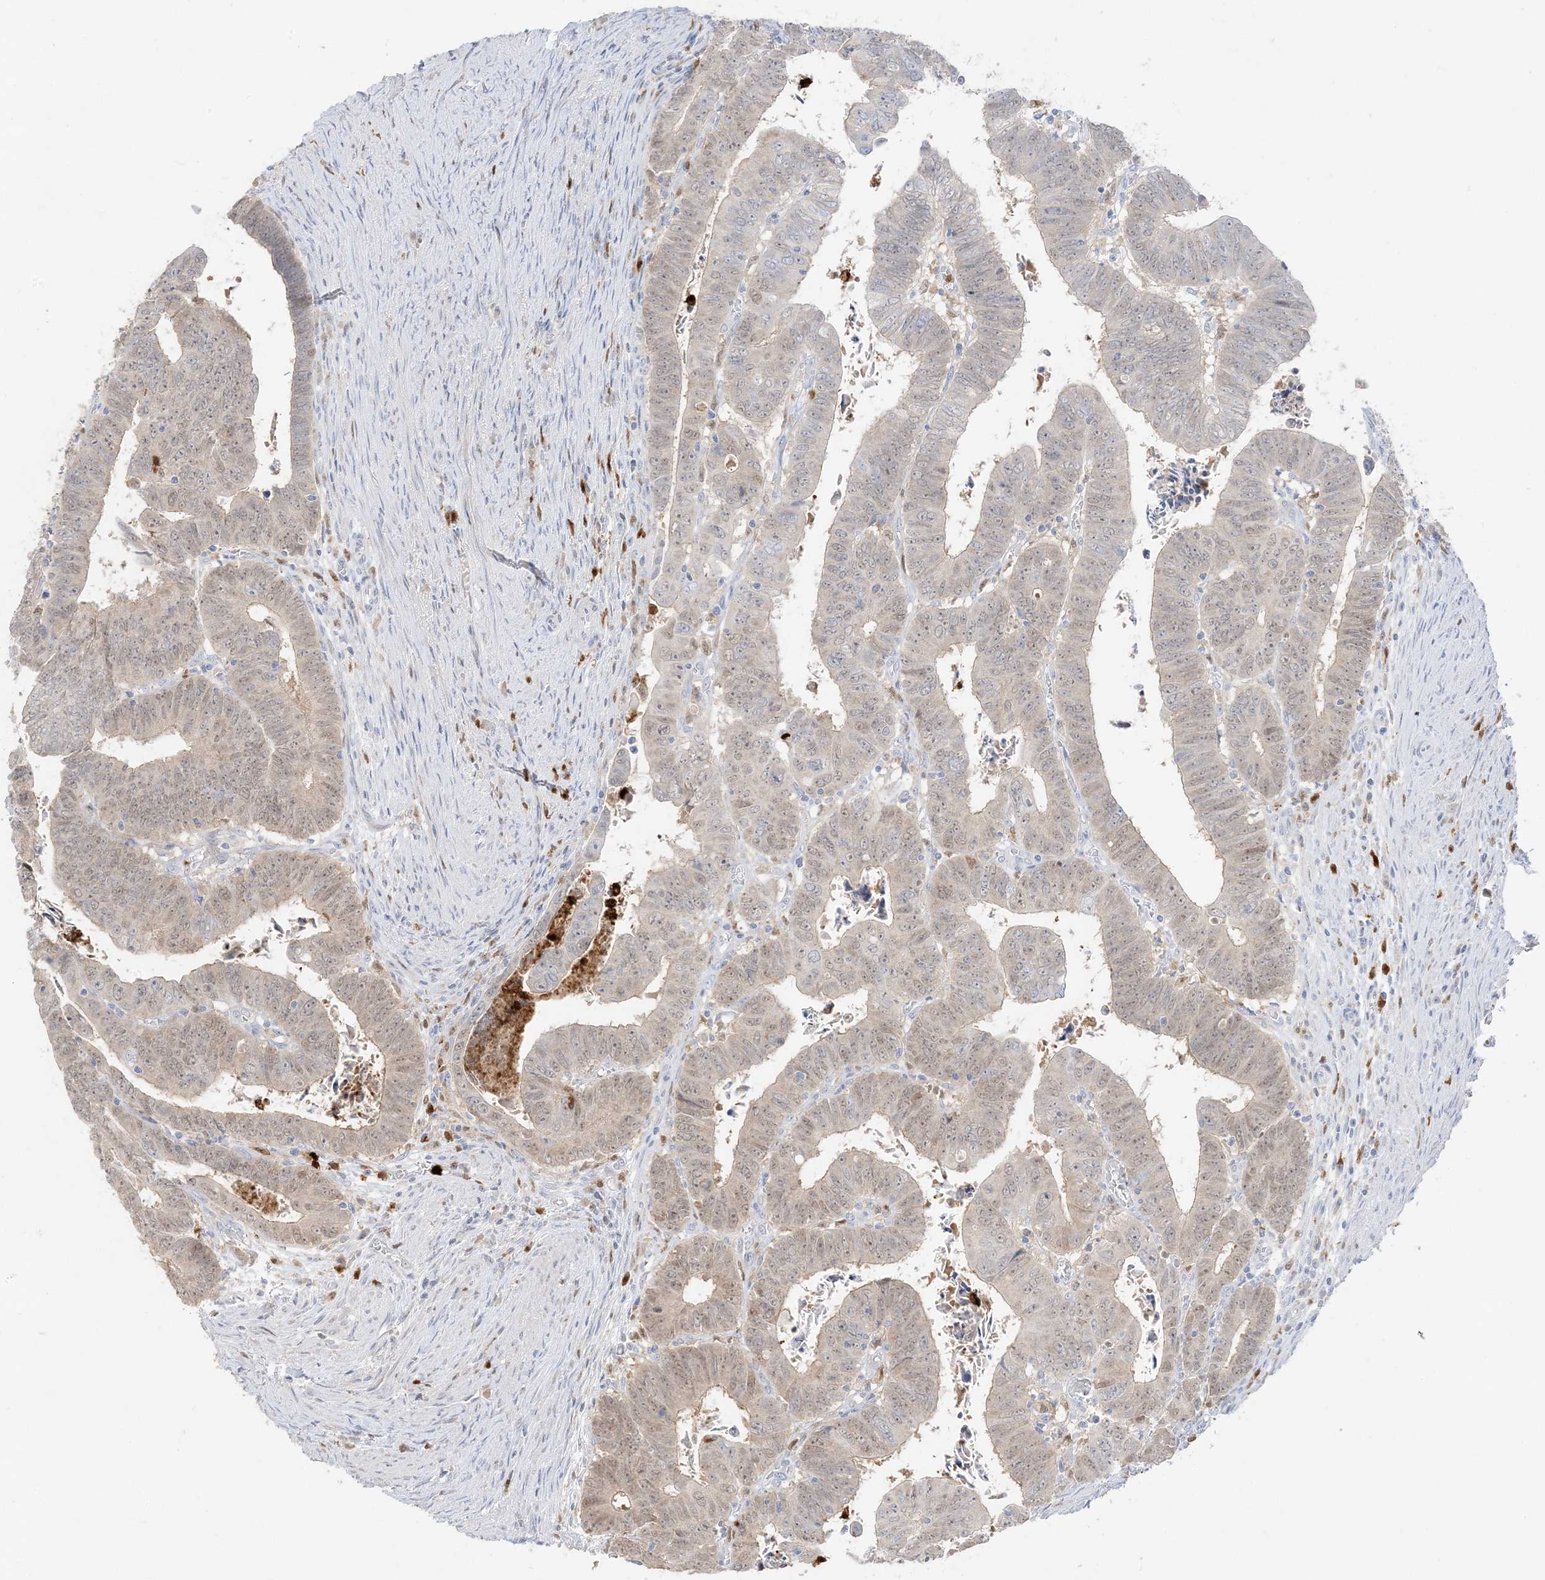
{"staining": {"intensity": "weak", "quantity": "25%-75%", "location": "nuclear"}, "tissue": "colorectal cancer", "cell_type": "Tumor cells", "image_type": "cancer", "snomed": [{"axis": "morphology", "description": "Normal tissue, NOS"}, {"axis": "morphology", "description": "Adenocarcinoma, NOS"}, {"axis": "topography", "description": "Rectum"}], "caption": "Immunohistochemical staining of adenocarcinoma (colorectal) reveals weak nuclear protein staining in approximately 25%-75% of tumor cells.", "gene": "GCA", "patient": {"sex": "female", "age": 65}}